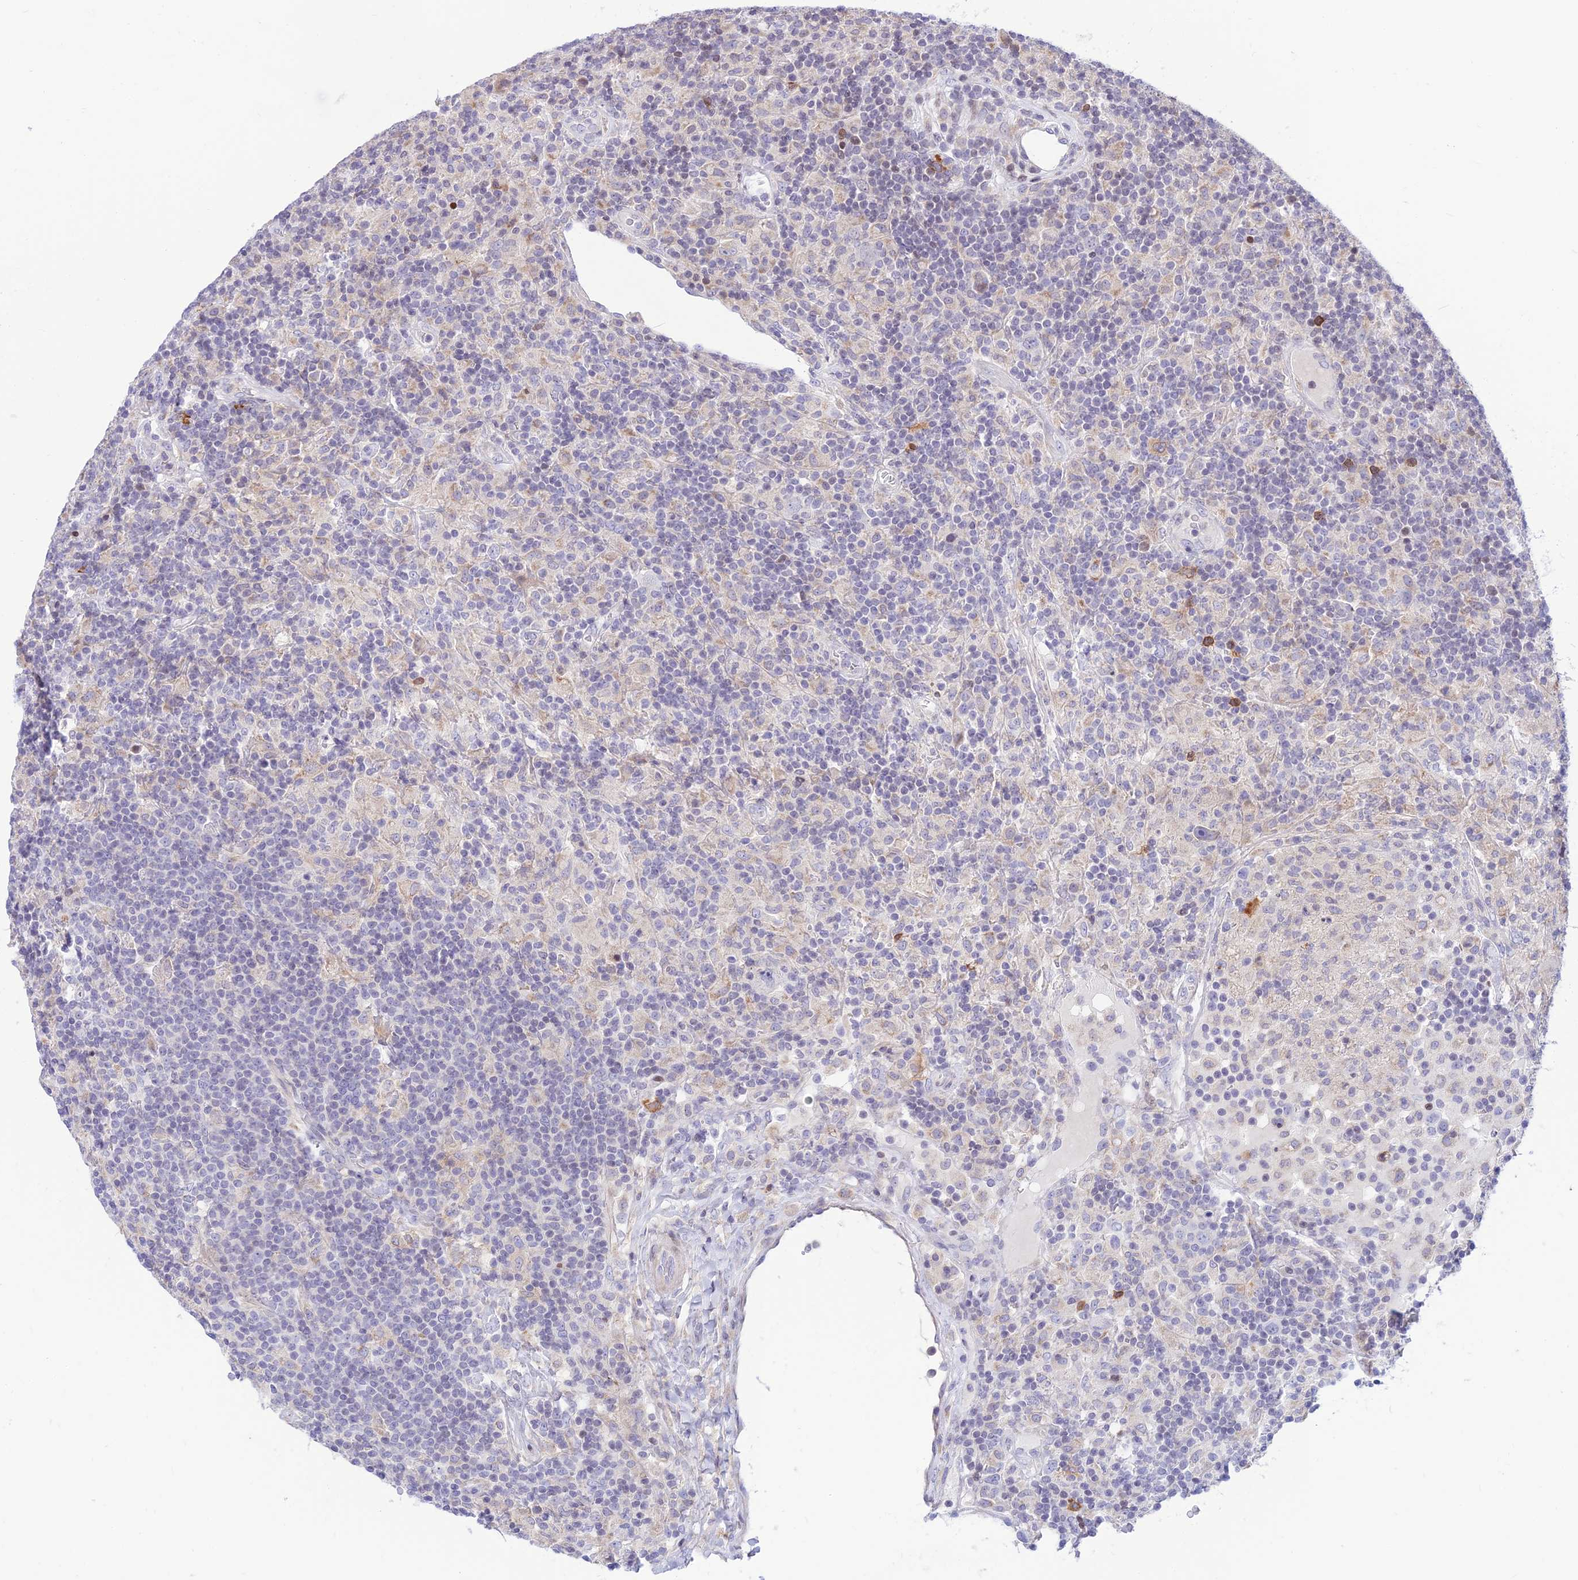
{"staining": {"intensity": "negative", "quantity": "none", "location": "none"}, "tissue": "lymphoma", "cell_type": "Tumor cells", "image_type": "cancer", "snomed": [{"axis": "morphology", "description": "Hodgkin's disease, NOS"}, {"axis": "topography", "description": "Lymph node"}], "caption": "There is no significant expression in tumor cells of Hodgkin's disease.", "gene": "FAM186B", "patient": {"sex": "male", "age": 70}}